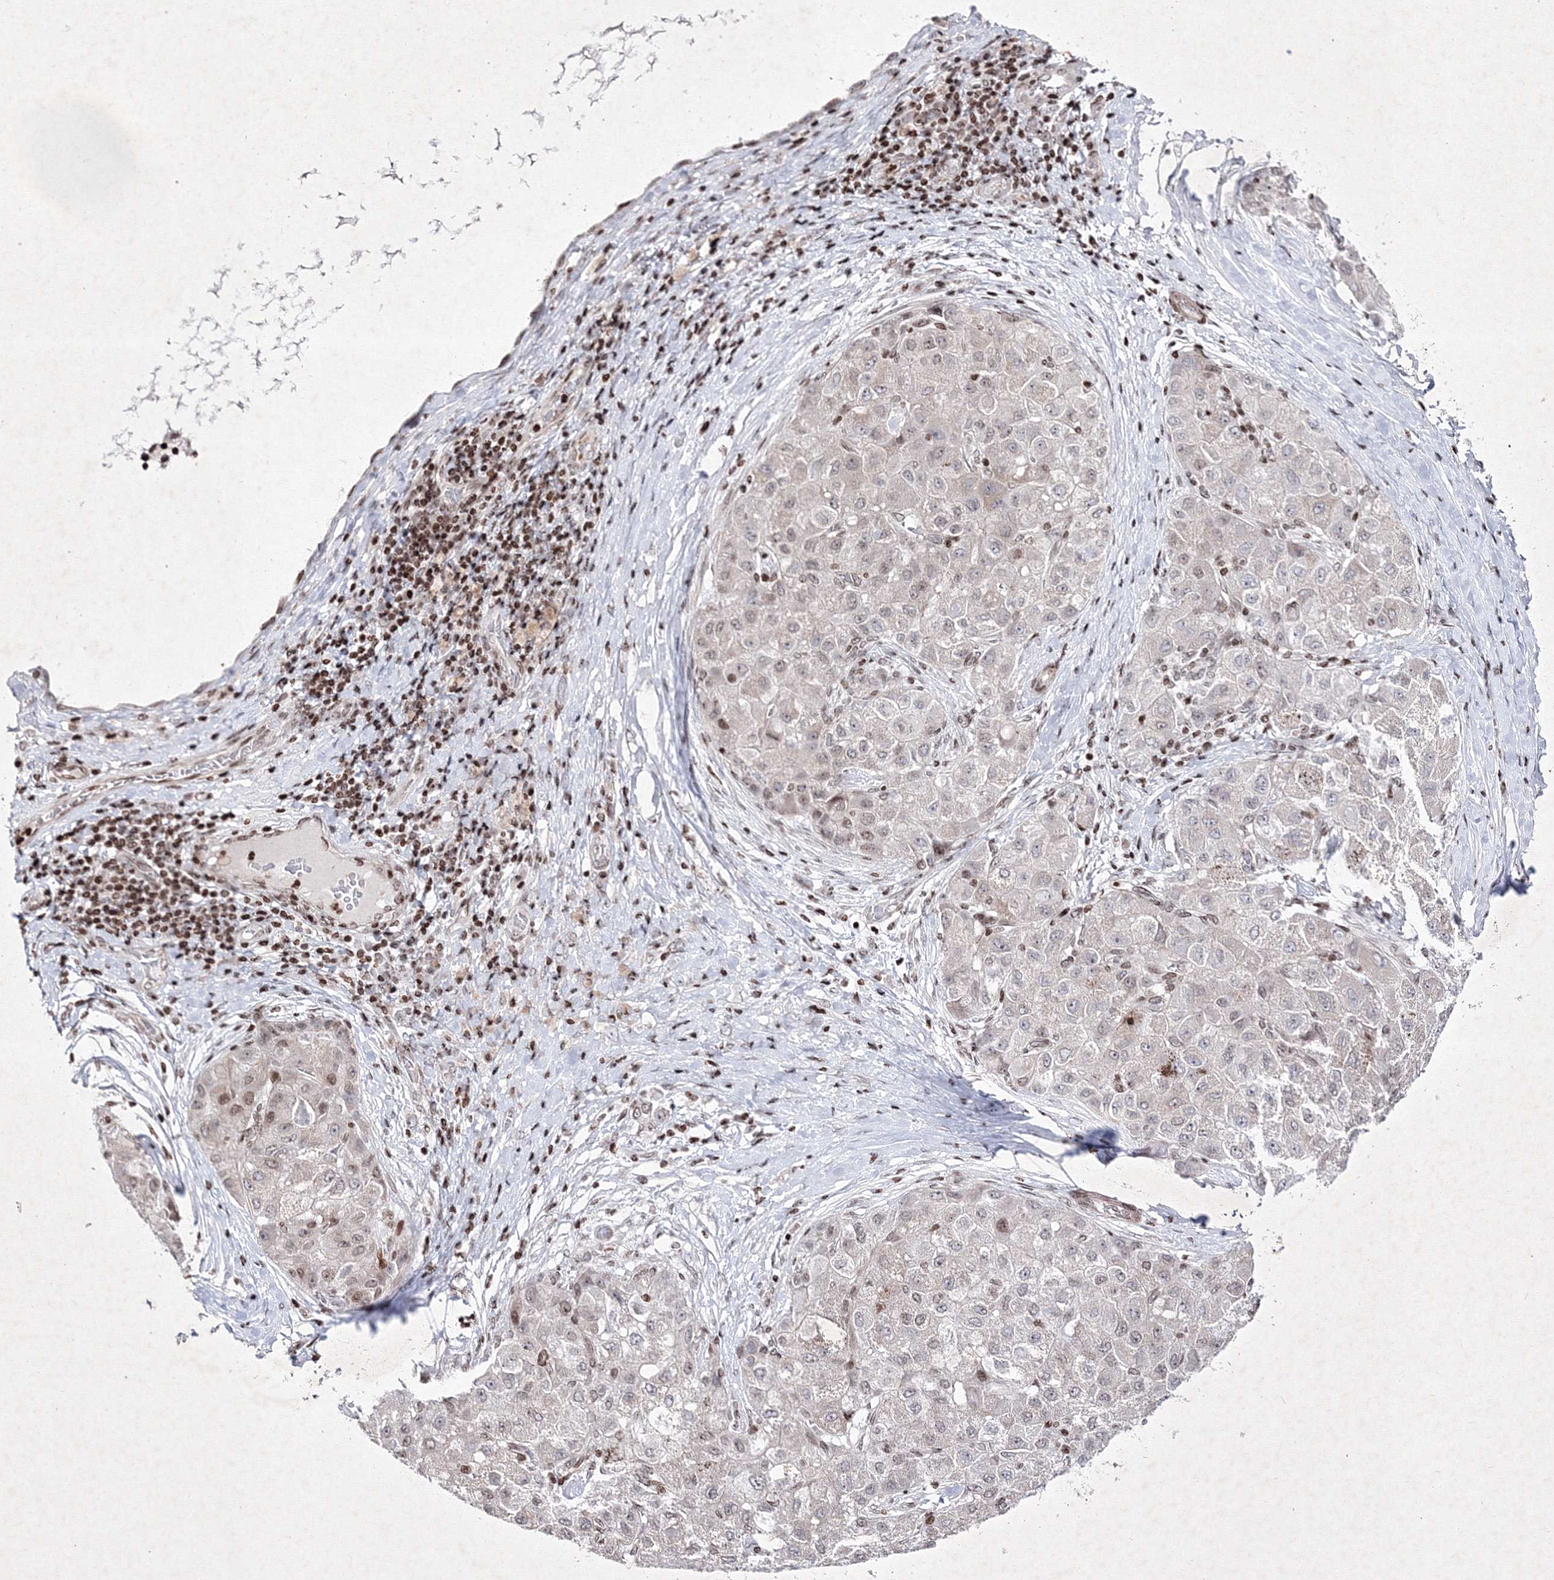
{"staining": {"intensity": "weak", "quantity": "<25%", "location": "nuclear"}, "tissue": "liver cancer", "cell_type": "Tumor cells", "image_type": "cancer", "snomed": [{"axis": "morphology", "description": "Carcinoma, Hepatocellular, NOS"}, {"axis": "topography", "description": "Liver"}], "caption": "This is a image of IHC staining of liver cancer, which shows no expression in tumor cells. (Immunohistochemistry (ihc), brightfield microscopy, high magnification).", "gene": "SMIM29", "patient": {"sex": "male", "age": 80}}